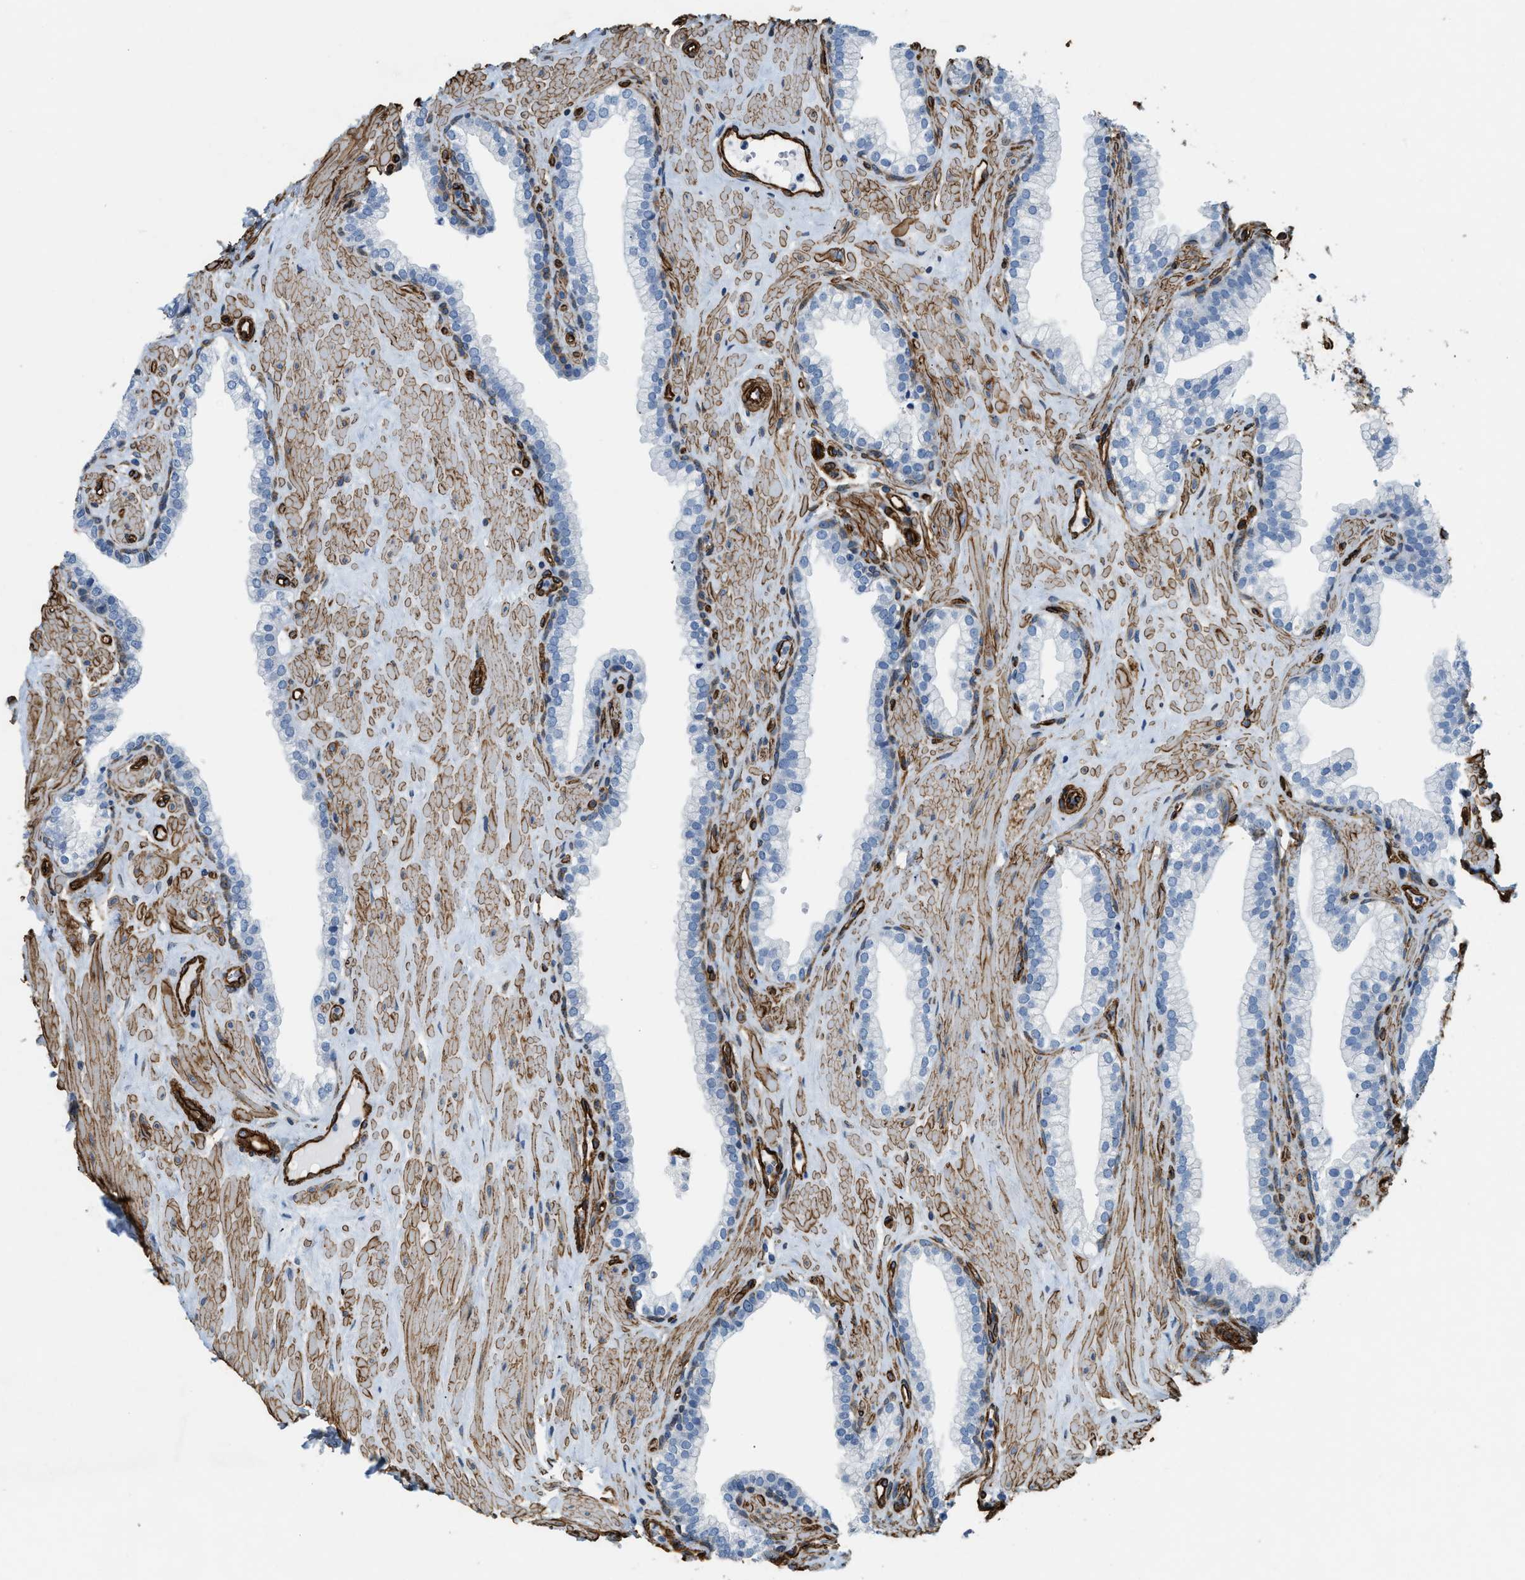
{"staining": {"intensity": "moderate", "quantity": "<25%", "location": "cytoplasmic/membranous"}, "tissue": "prostate", "cell_type": "Glandular cells", "image_type": "normal", "snomed": [{"axis": "morphology", "description": "Normal tissue, NOS"}, {"axis": "morphology", "description": "Urothelial carcinoma, Low grade"}, {"axis": "topography", "description": "Urinary bladder"}, {"axis": "topography", "description": "Prostate"}], "caption": "Immunohistochemical staining of unremarkable human prostate exhibits moderate cytoplasmic/membranous protein expression in approximately <25% of glandular cells. (Stains: DAB (3,3'-diaminobenzidine) in brown, nuclei in blue, Microscopy: brightfield microscopy at high magnification).", "gene": "TMEM43", "patient": {"sex": "male", "age": 60}}